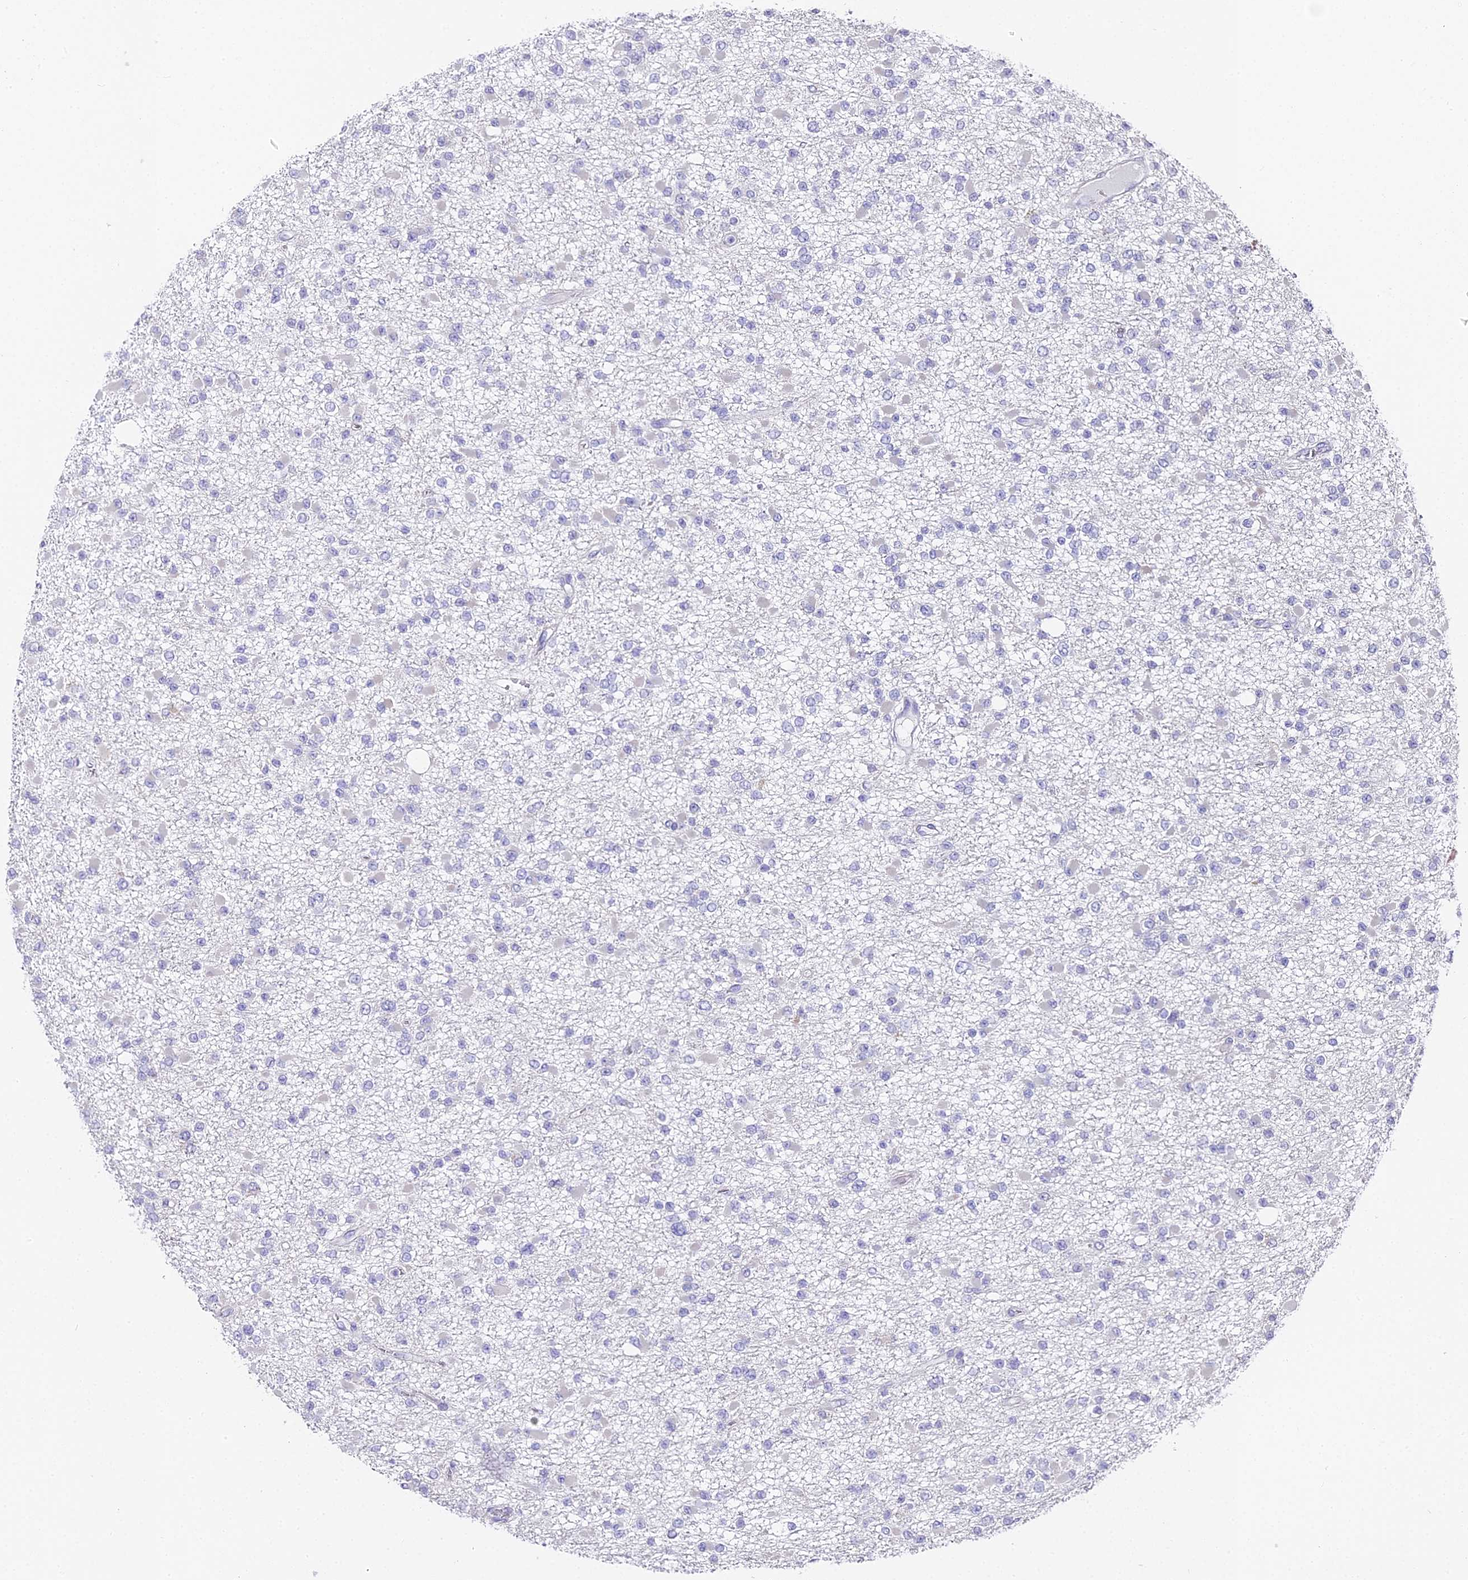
{"staining": {"intensity": "negative", "quantity": "none", "location": "none"}, "tissue": "glioma", "cell_type": "Tumor cells", "image_type": "cancer", "snomed": [{"axis": "morphology", "description": "Glioma, malignant, Low grade"}, {"axis": "topography", "description": "Brain"}], "caption": "Protein analysis of glioma displays no significant positivity in tumor cells.", "gene": "ABHD14A-ACY1", "patient": {"sex": "female", "age": 22}}